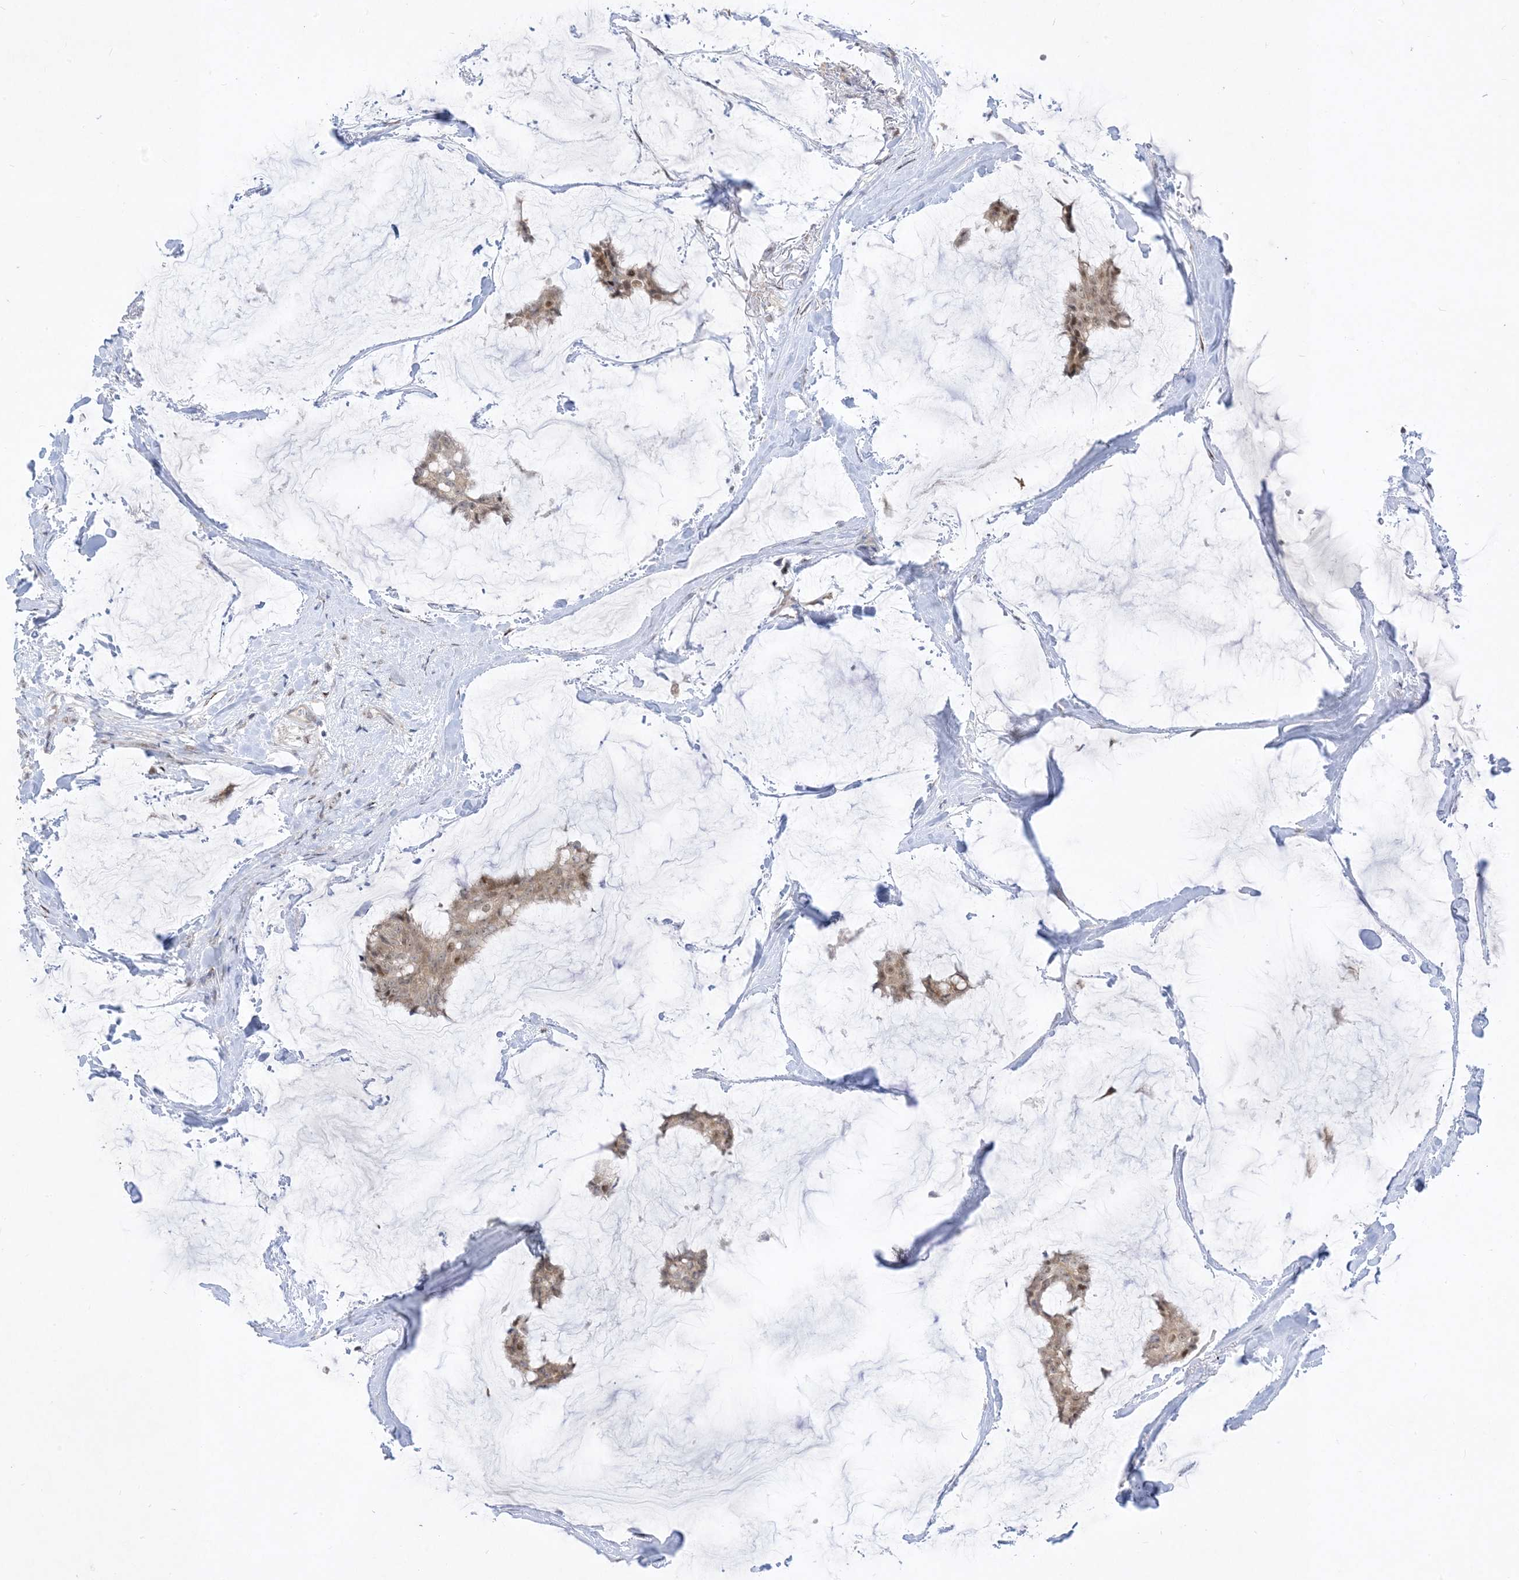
{"staining": {"intensity": "weak", "quantity": ">75%", "location": "cytoplasmic/membranous,nuclear"}, "tissue": "breast cancer", "cell_type": "Tumor cells", "image_type": "cancer", "snomed": [{"axis": "morphology", "description": "Duct carcinoma"}, {"axis": "topography", "description": "Breast"}], "caption": "Immunohistochemical staining of human breast cancer (intraductal carcinoma) demonstrates weak cytoplasmic/membranous and nuclear protein positivity in approximately >75% of tumor cells.", "gene": "BHLHE40", "patient": {"sex": "female", "age": 93}}